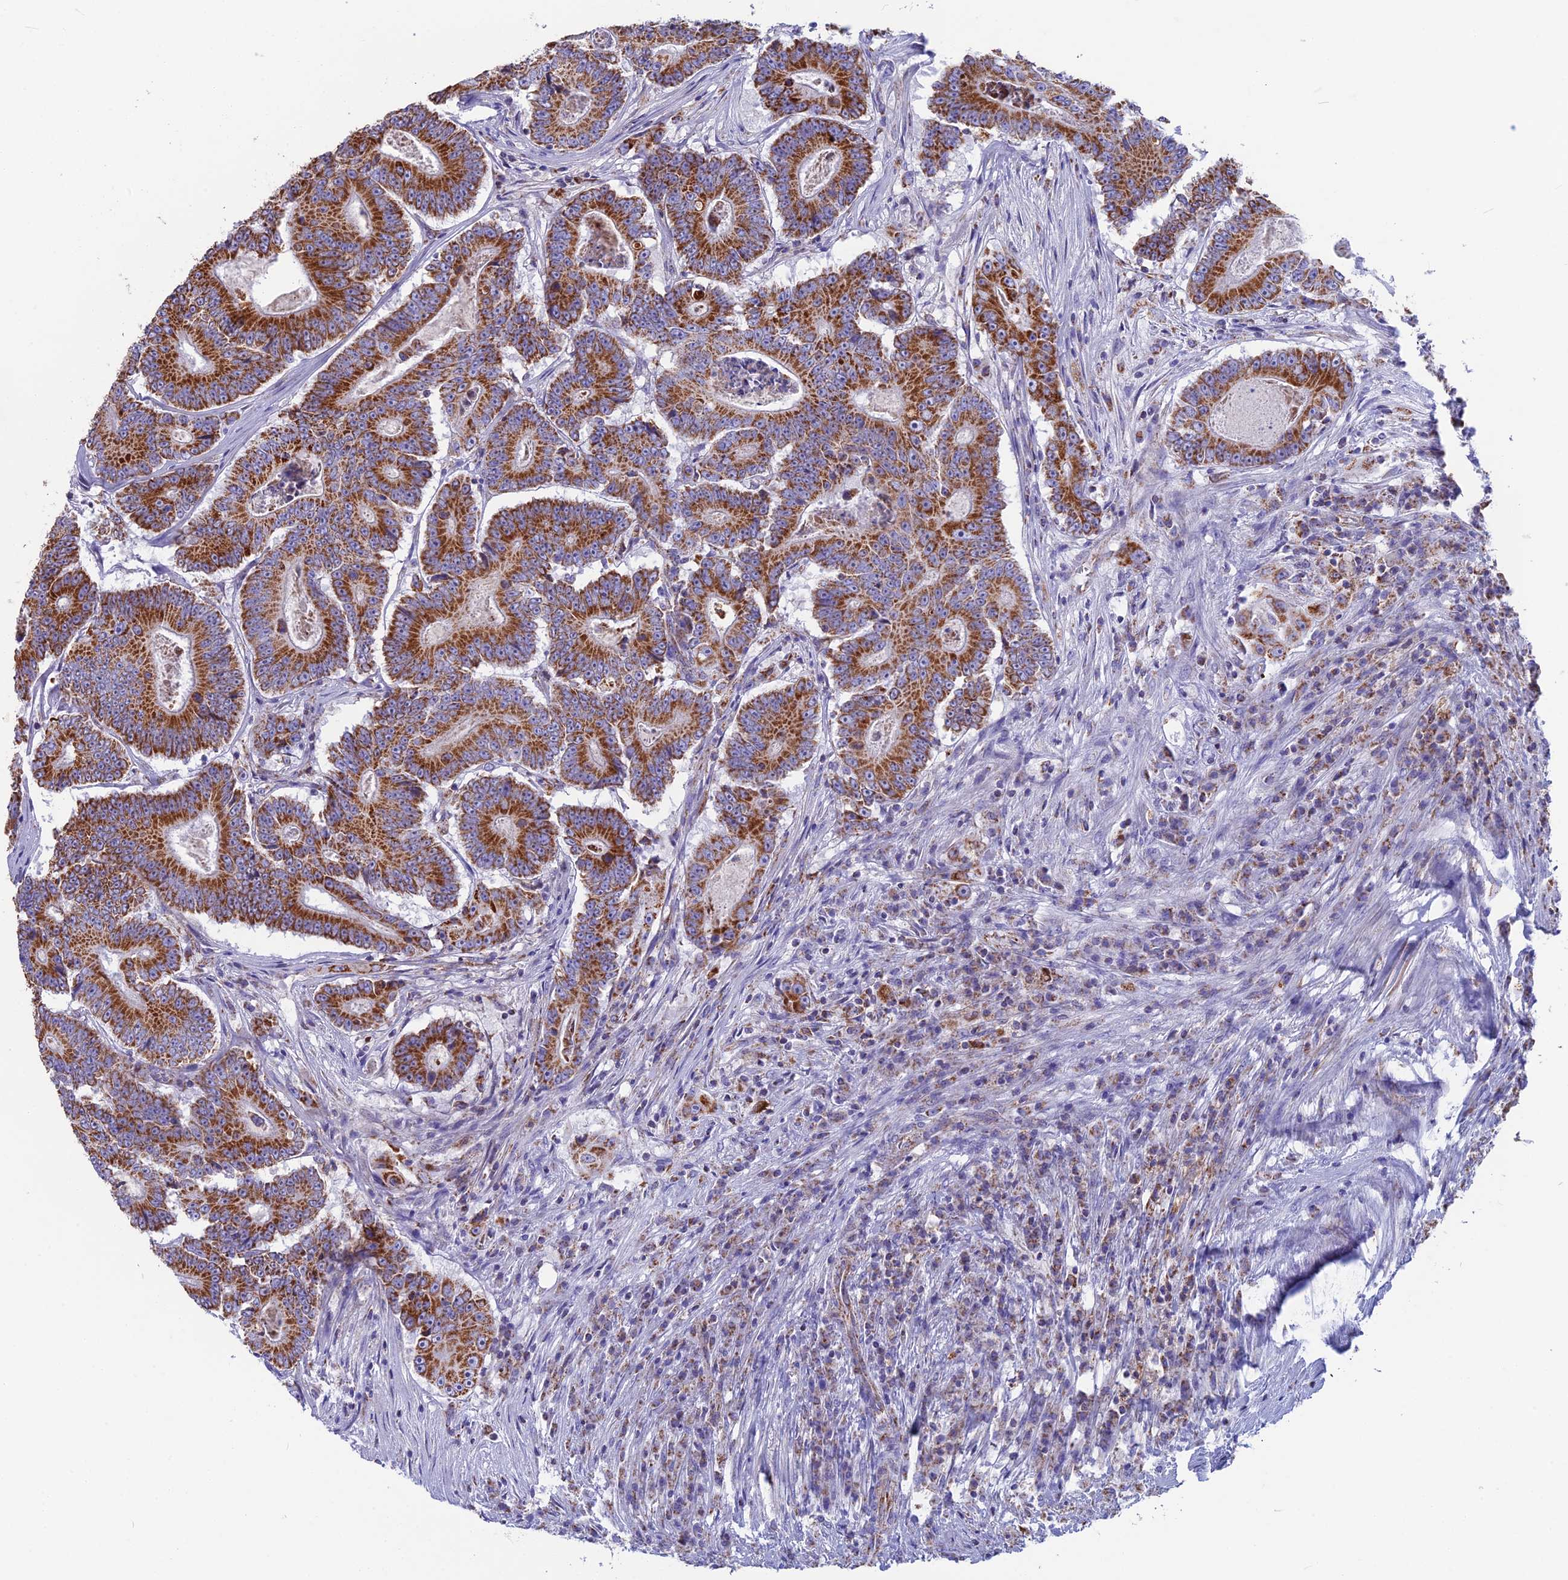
{"staining": {"intensity": "strong", "quantity": ">75%", "location": "cytoplasmic/membranous"}, "tissue": "colorectal cancer", "cell_type": "Tumor cells", "image_type": "cancer", "snomed": [{"axis": "morphology", "description": "Adenocarcinoma, NOS"}, {"axis": "topography", "description": "Colon"}], "caption": "Immunohistochemistry photomicrograph of colorectal cancer (adenocarcinoma) stained for a protein (brown), which shows high levels of strong cytoplasmic/membranous expression in approximately >75% of tumor cells.", "gene": "CS", "patient": {"sex": "male", "age": 83}}